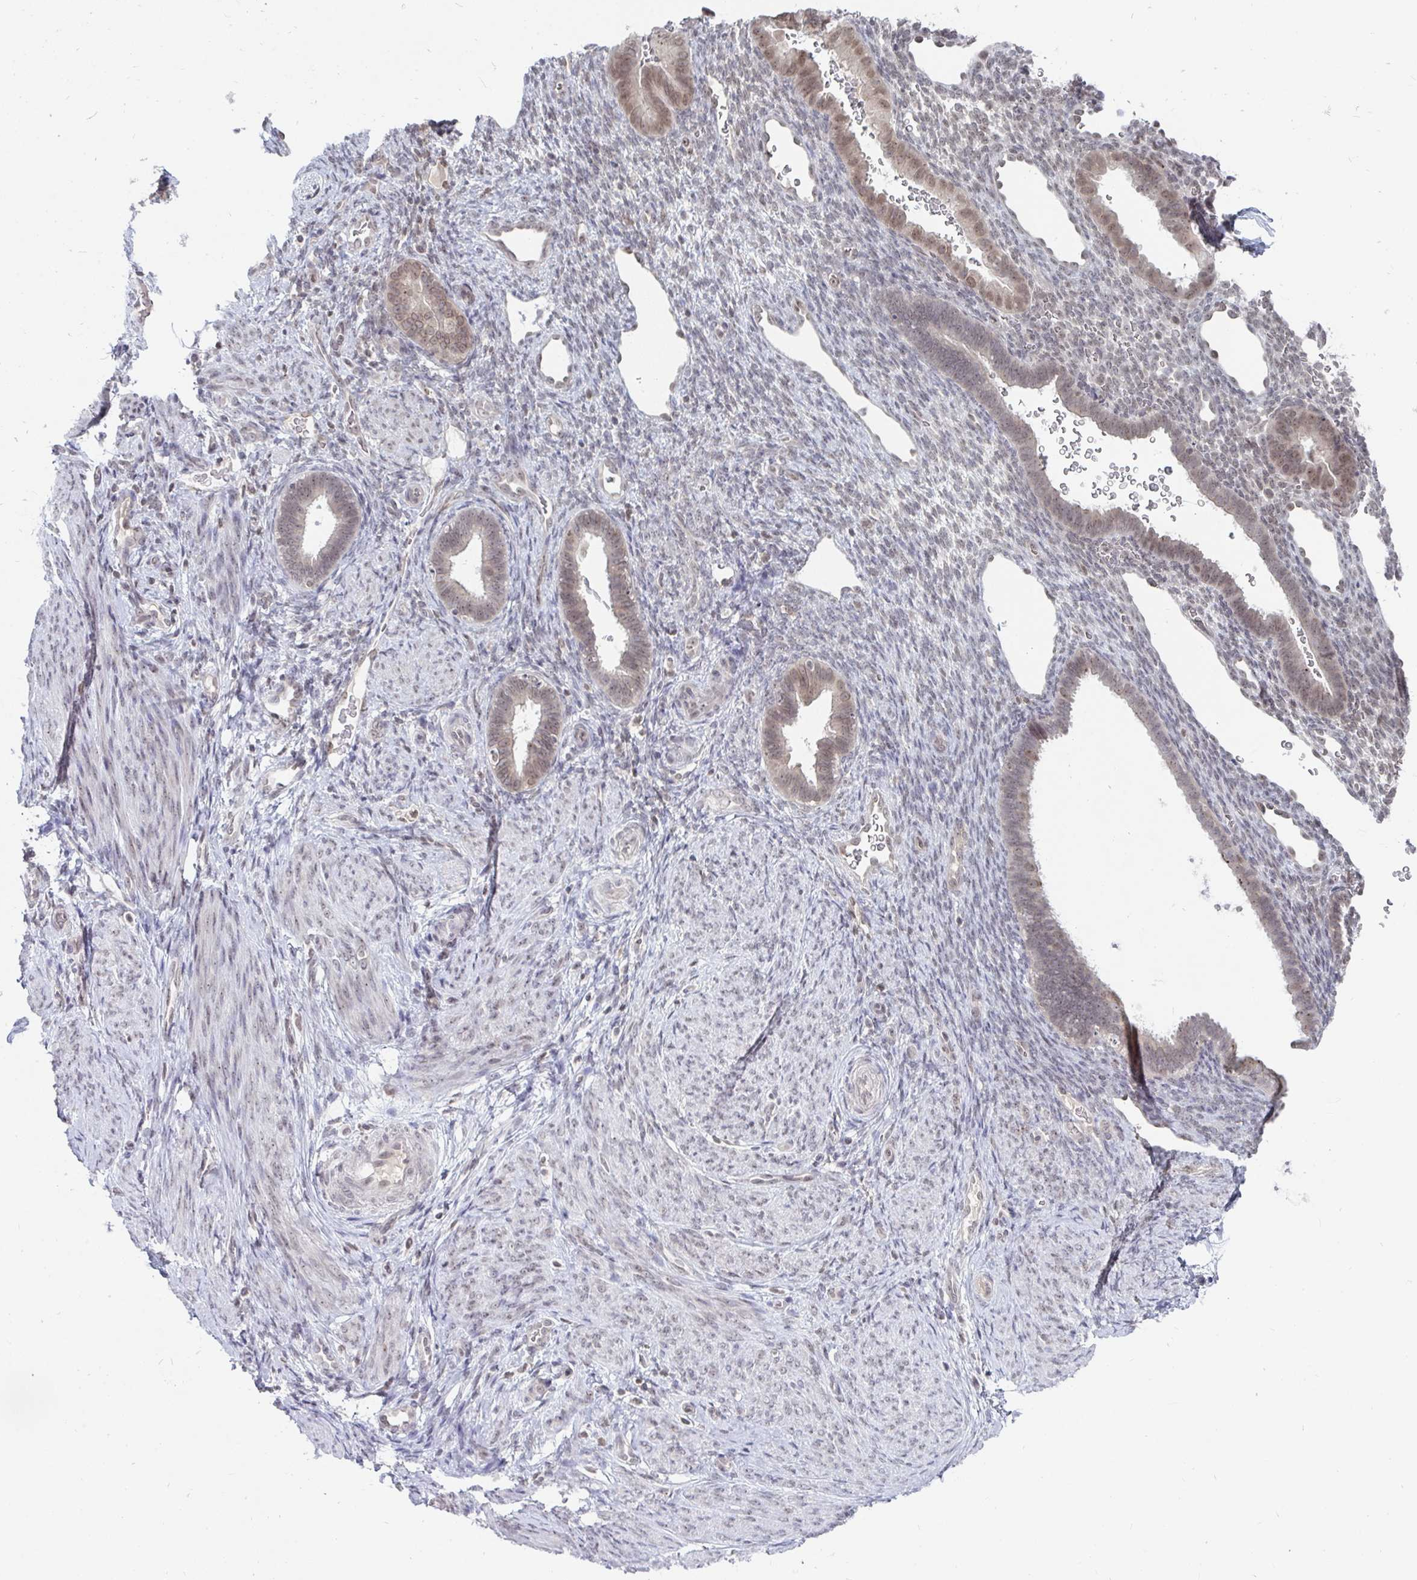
{"staining": {"intensity": "negative", "quantity": "none", "location": "none"}, "tissue": "endometrium", "cell_type": "Cells in endometrial stroma", "image_type": "normal", "snomed": [{"axis": "morphology", "description": "Normal tissue, NOS"}, {"axis": "topography", "description": "Endometrium"}], "caption": "This is an immunohistochemistry image of normal endometrium. There is no expression in cells in endometrial stroma.", "gene": "TRIP12", "patient": {"sex": "female", "age": 34}}